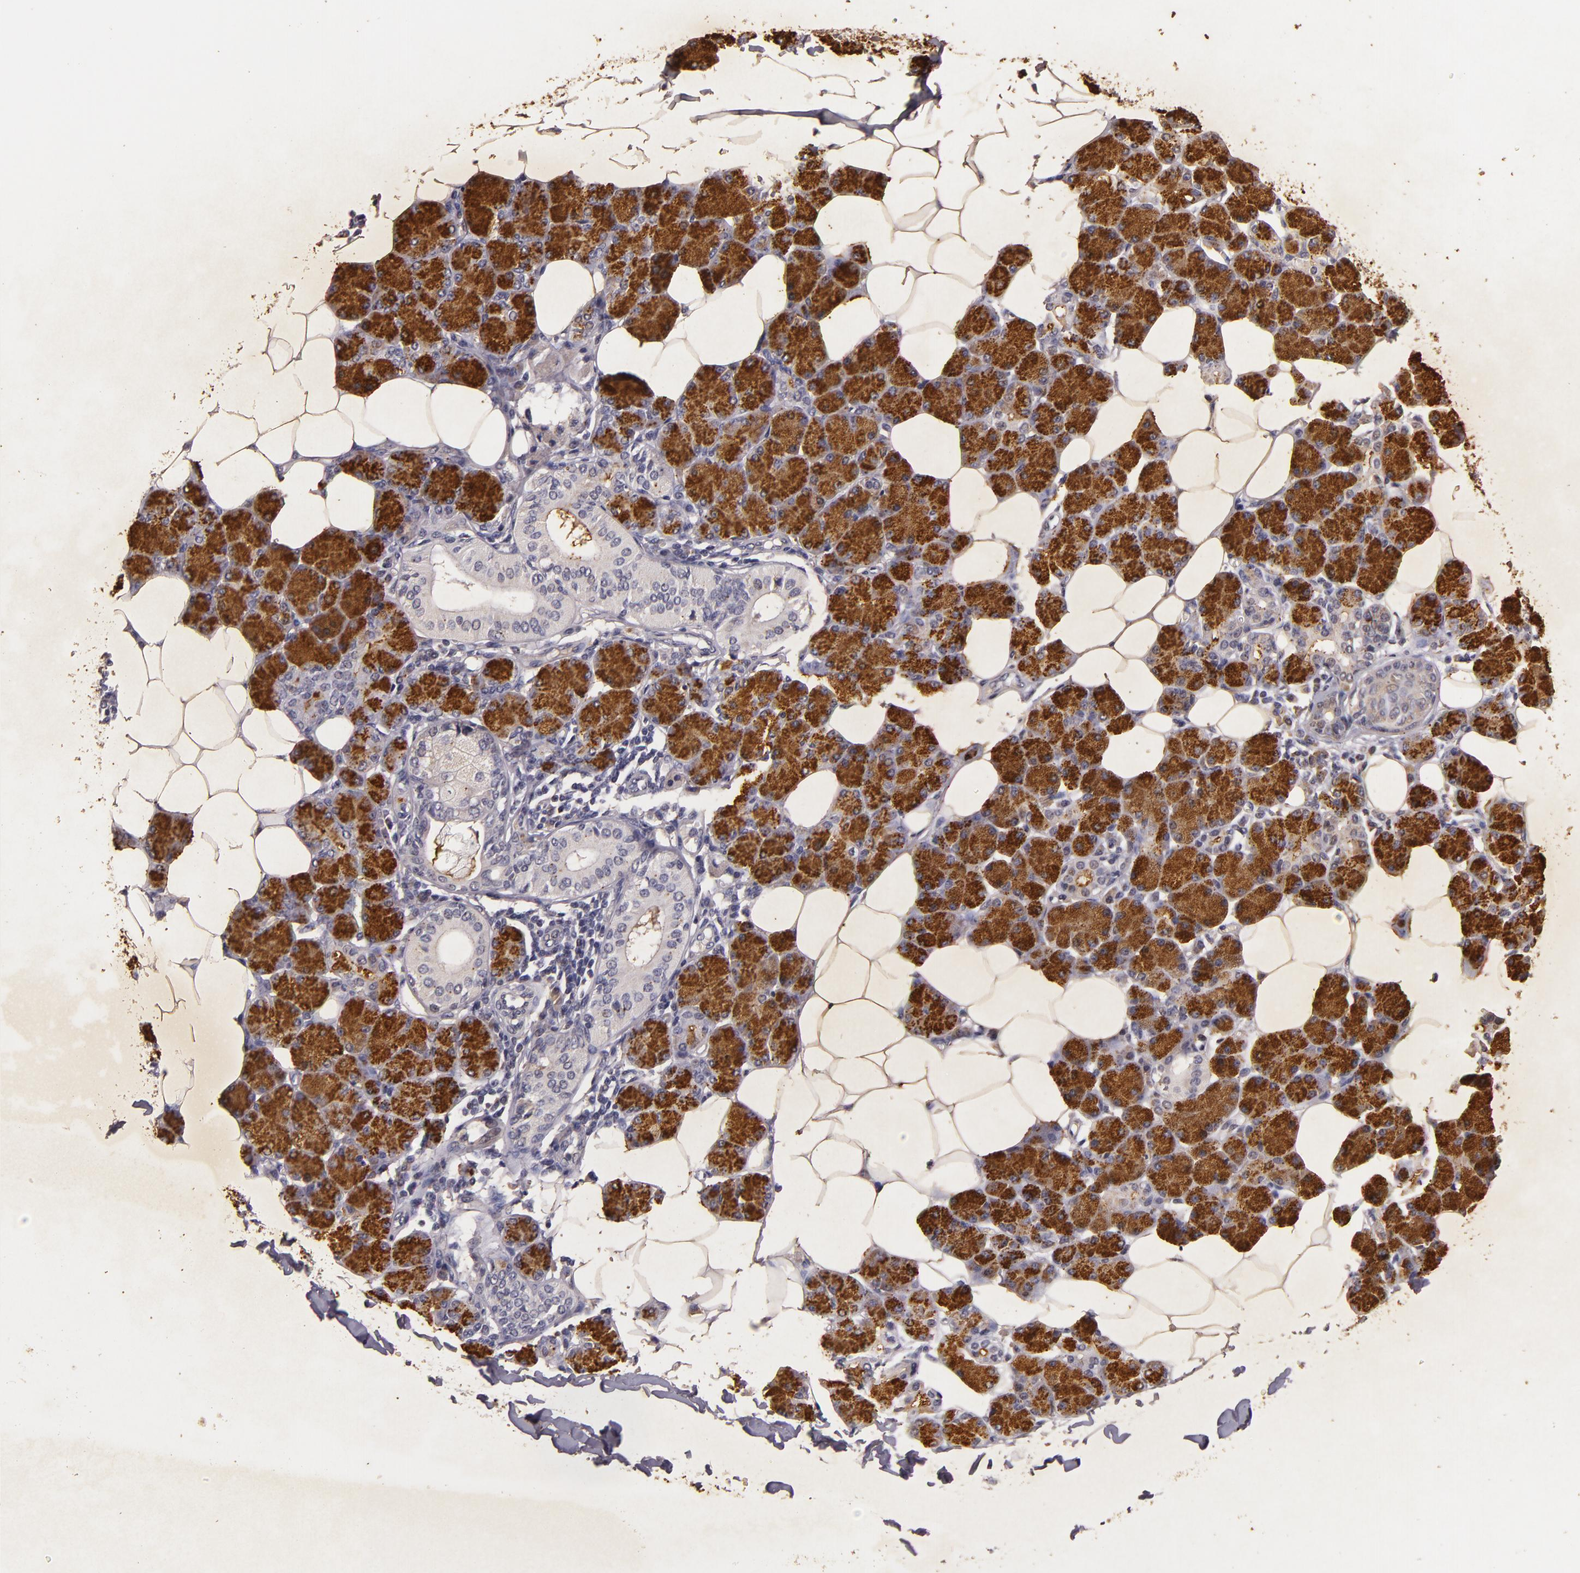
{"staining": {"intensity": "strong", "quantity": ">75%", "location": "cytoplasmic/membranous,nuclear"}, "tissue": "salivary gland", "cell_type": "Glandular cells", "image_type": "normal", "snomed": [{"axis": "morphology", "description": "Normal tissue, NOS"}, {"axis": "morphology", "description": "Adenoma, NOS"}, {"axis": "topography", "description": "Salivary gland"}], "caption": "This micrograph exhibits immunohistochemistry (IHC) staining of benign salivary gland, with high strong cytoplasmic/membranous,nuclear expression in approximately >75% of glandular cells.", "gene": "BCL2L13", "patient": {"sex": "female", "age": 32}}